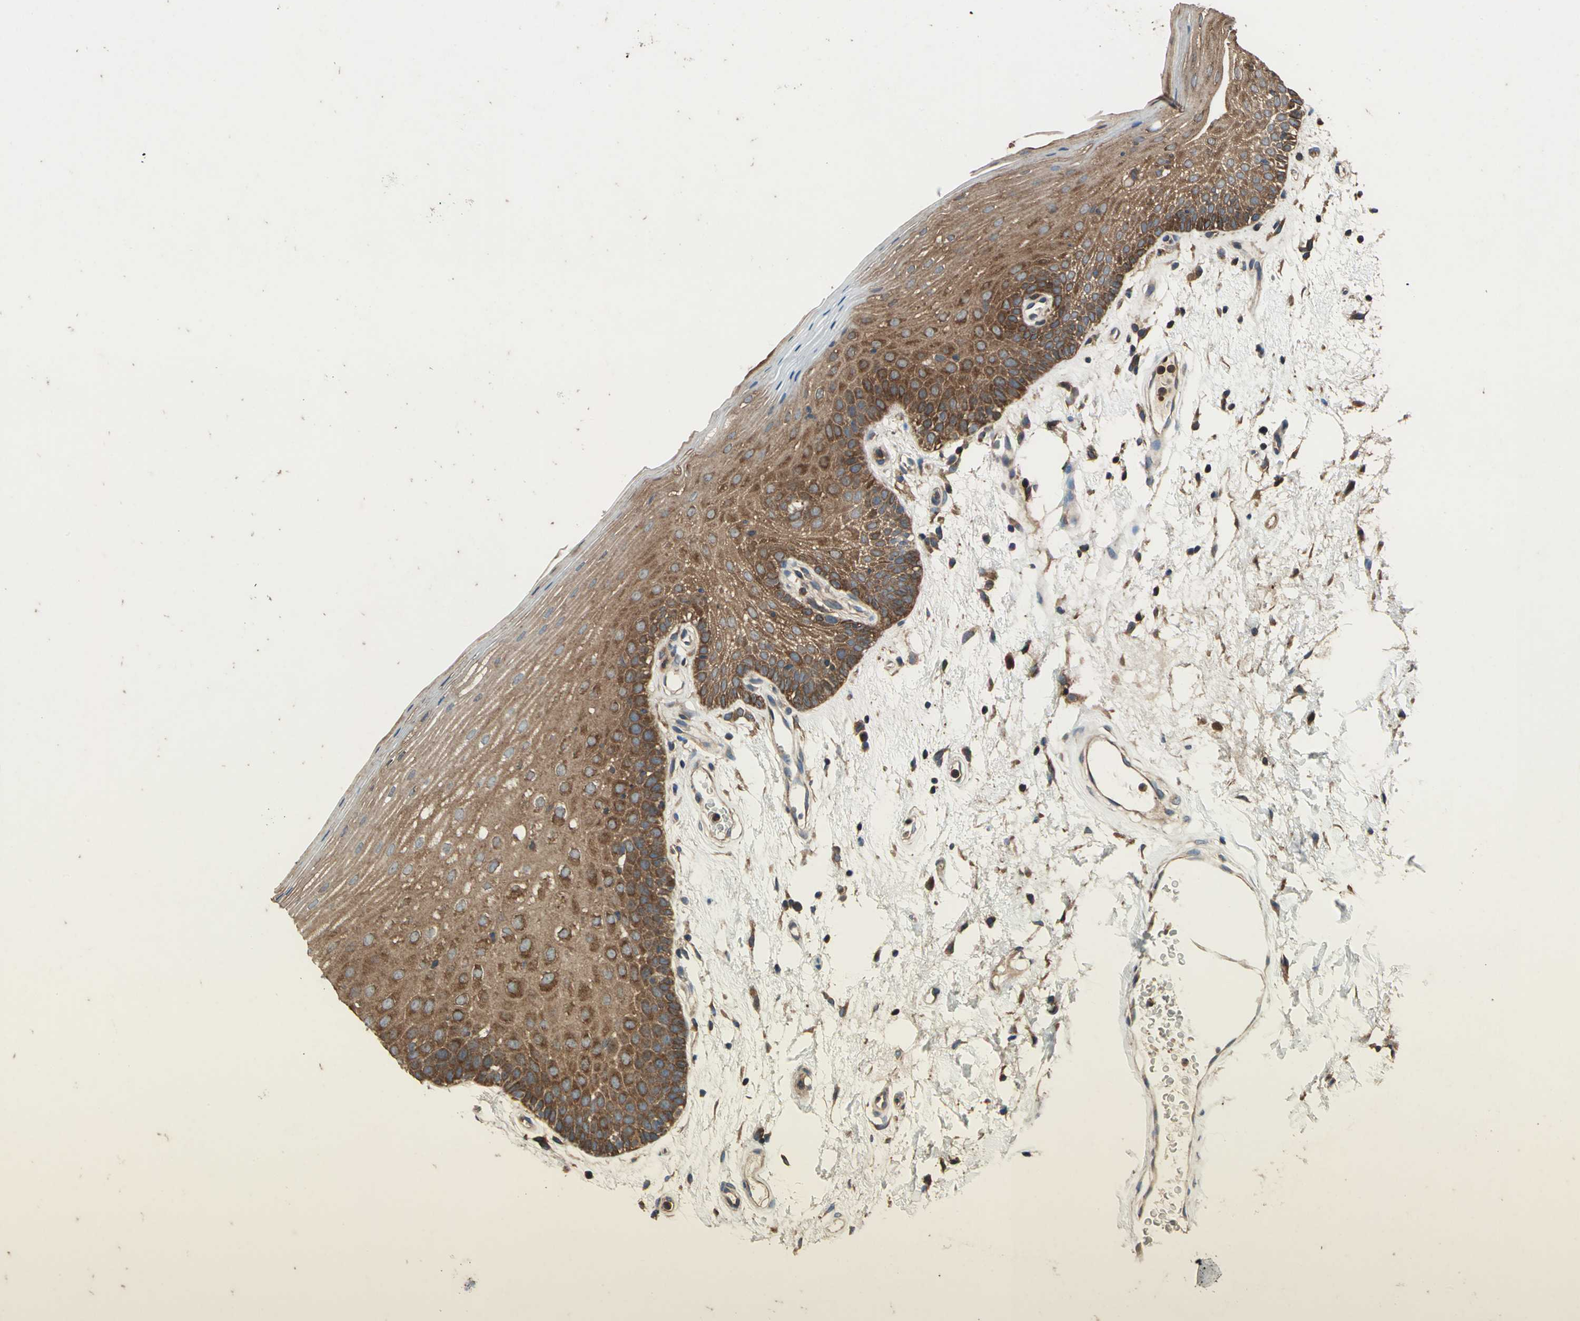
{"staining": {"intensity": "moderate", "quantity": ">75%", "location": "cytoplasmic/membranous"}, "tissue": "oral mucosa", "cell_type": "Squamous epithelial cells", "image_type": "normal", "snomed": [{"axis": "morphology", "description": "Normal tissue, NOS"}, {"axis": "morphology", "description": "Squamous cell carcinoma, NOS"}, {"axis": "topography", "description": "Skeletal muscle"}, {"axis": "topography", "description": "Oral tissue"}, {"axis": "topography", "description": "Head-Neck"}], "caption": "DAB immunohistochemical staining of benign oral mucosa reveals moderate cytoplasmic/membranous protein positivity in about >75% of squamous epithelial cells. (DAB IHC with brightfield microscopy, high magnification).", "gene": "CAPN1", "patient": {"sex": "male", "age": 71}}